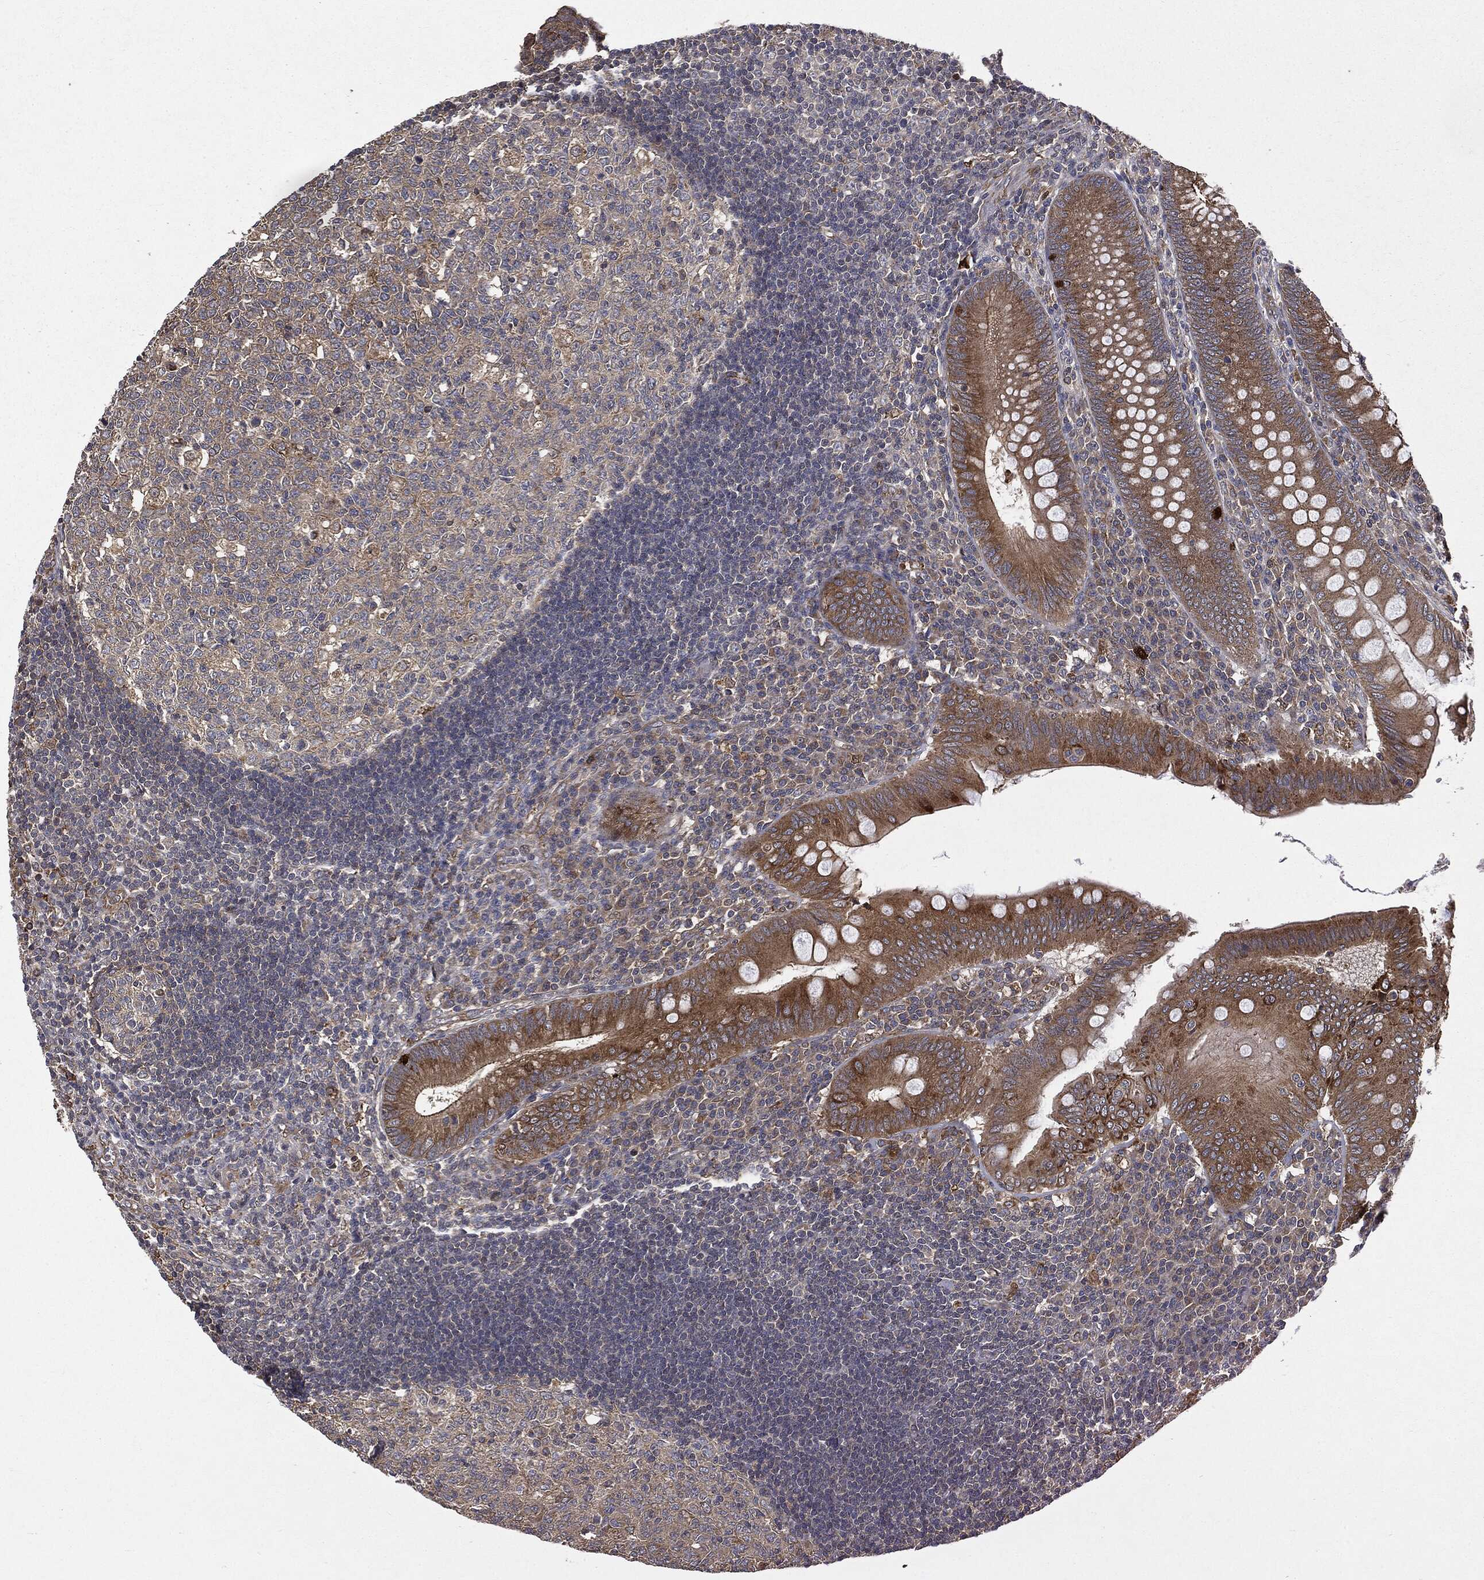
{"staining": {"intensity": "moderate", "quantity": ">75%", "location": "cytoplasmic/membranous"}, "tissue": "appendix", "cell_type": "Glandular cells", "image_type": "normal", "snomed": [{"axis": "morphology", "description": "Normal tissue, NOS"}, {"axis": "morphology", "description": "Inflammation, NOS"}, {"axis": "topography", "description": "Appendix"}], "caption": "Immunohistochemistry (DAB) staining of unremarkable human appendix shows moderate cytoplasmic/membranous protein staining in approximately >75% of glandular cells.", "gene": "PLOD3", "patient": {"sex": "male", "age": 16}}